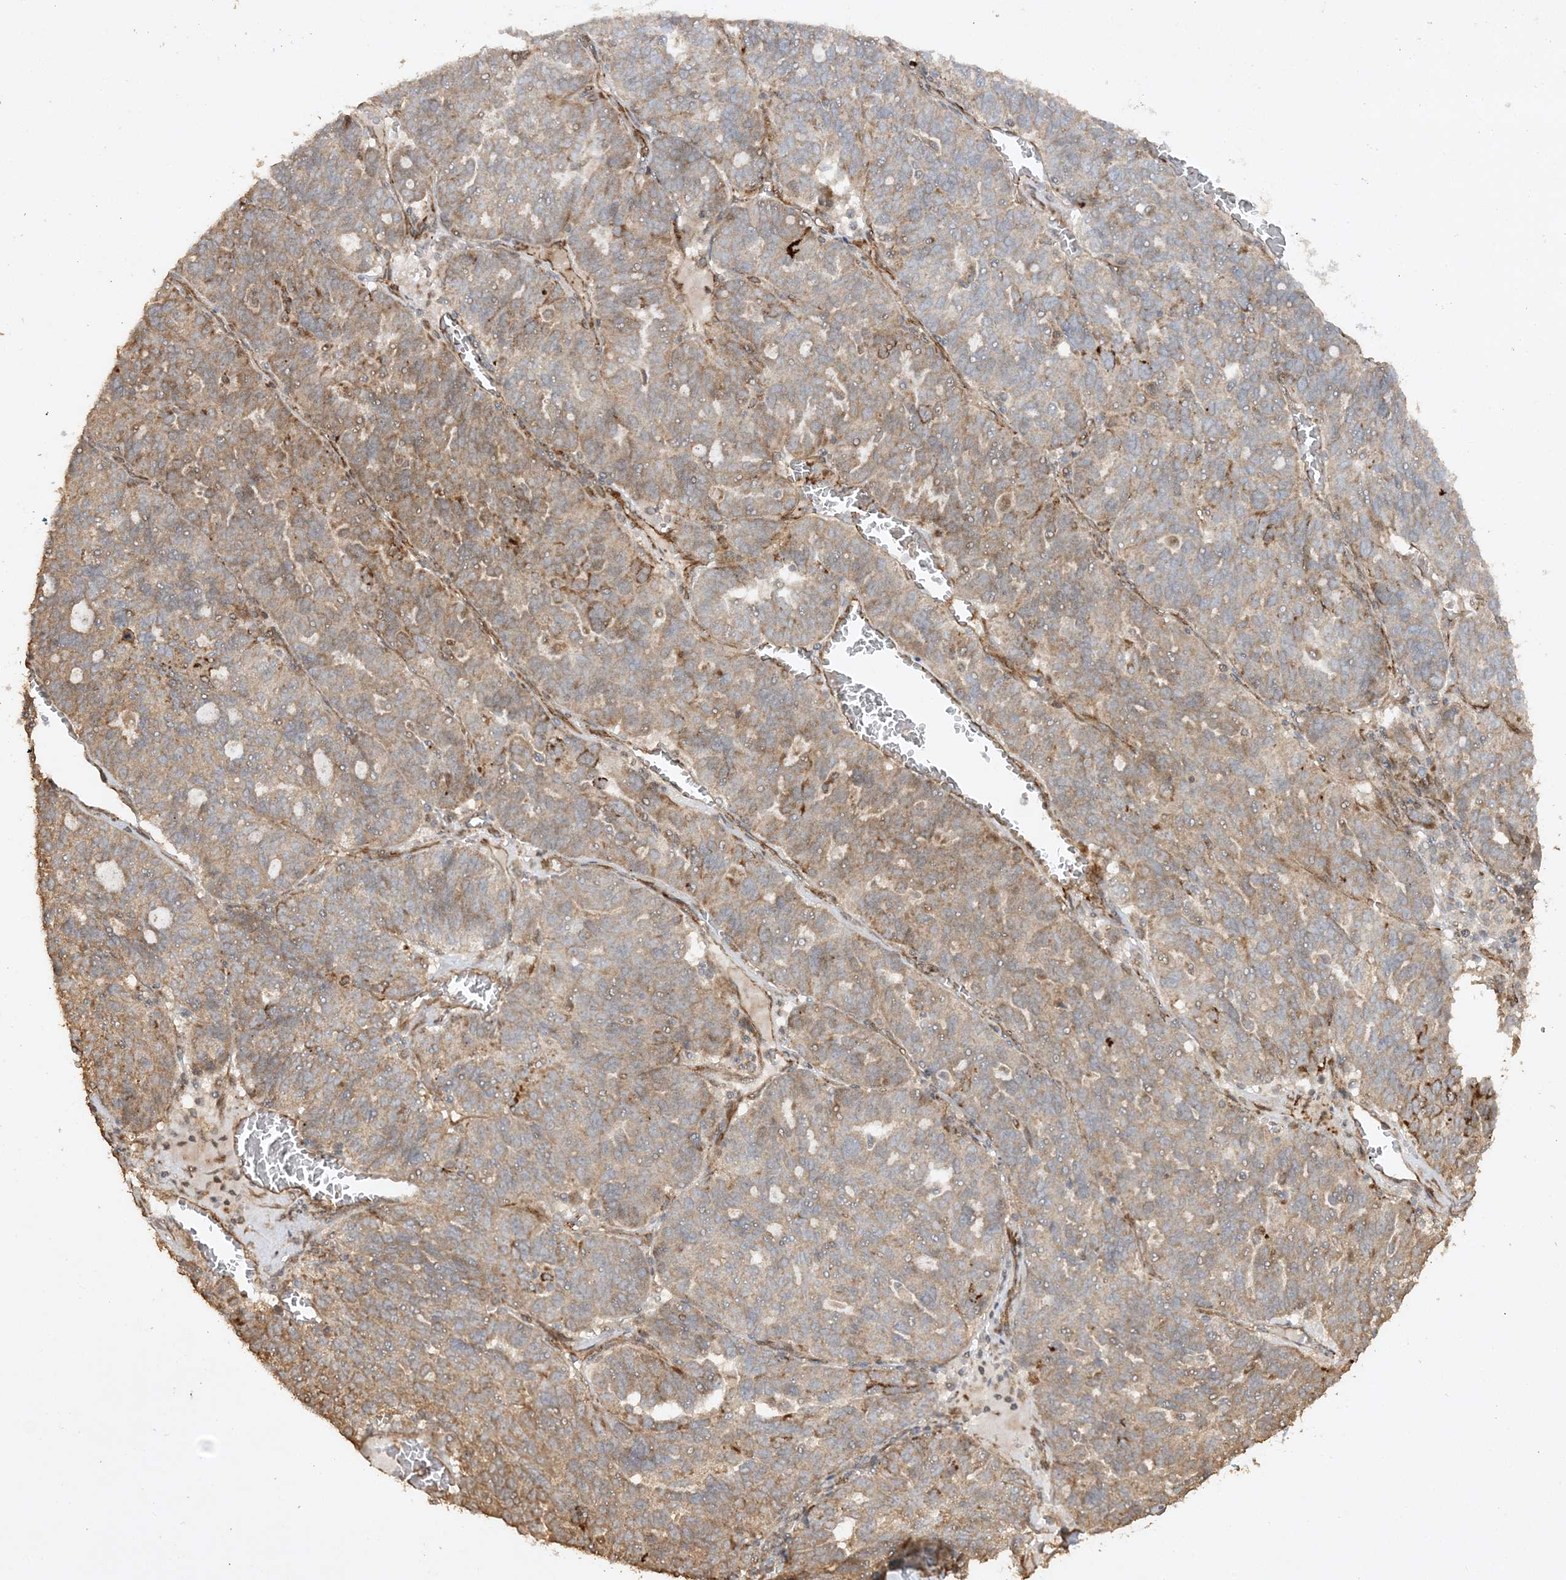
{"staining": {"intensity": "moderate", "quantity": "25%-75%", "location": "cytoplasmic/membranous"}, "tissue": "ovarian cancer", "cell_type": "Tumor cells", "image_type": "cancer", "snomed": [{"axis": "morphology", "description": "Cystadenocarcinoma, serous, NOS"}, {"axis": "topography", "description": "Ovary"}], "caption": "IHC photomicrograph of neoplastic tissue: human ovarian cancer (serous cystadenocarcinoma) stained using immunohistochemistry (IHC) displays medium levels of moderate protein expression localized specifically in the cytoplasmic/membranous of tumor cells, appearing as a cytoplasmic/membranous brown color.", "gene": "AVPI1", "patient": {"sex": "female", "age": 59}}